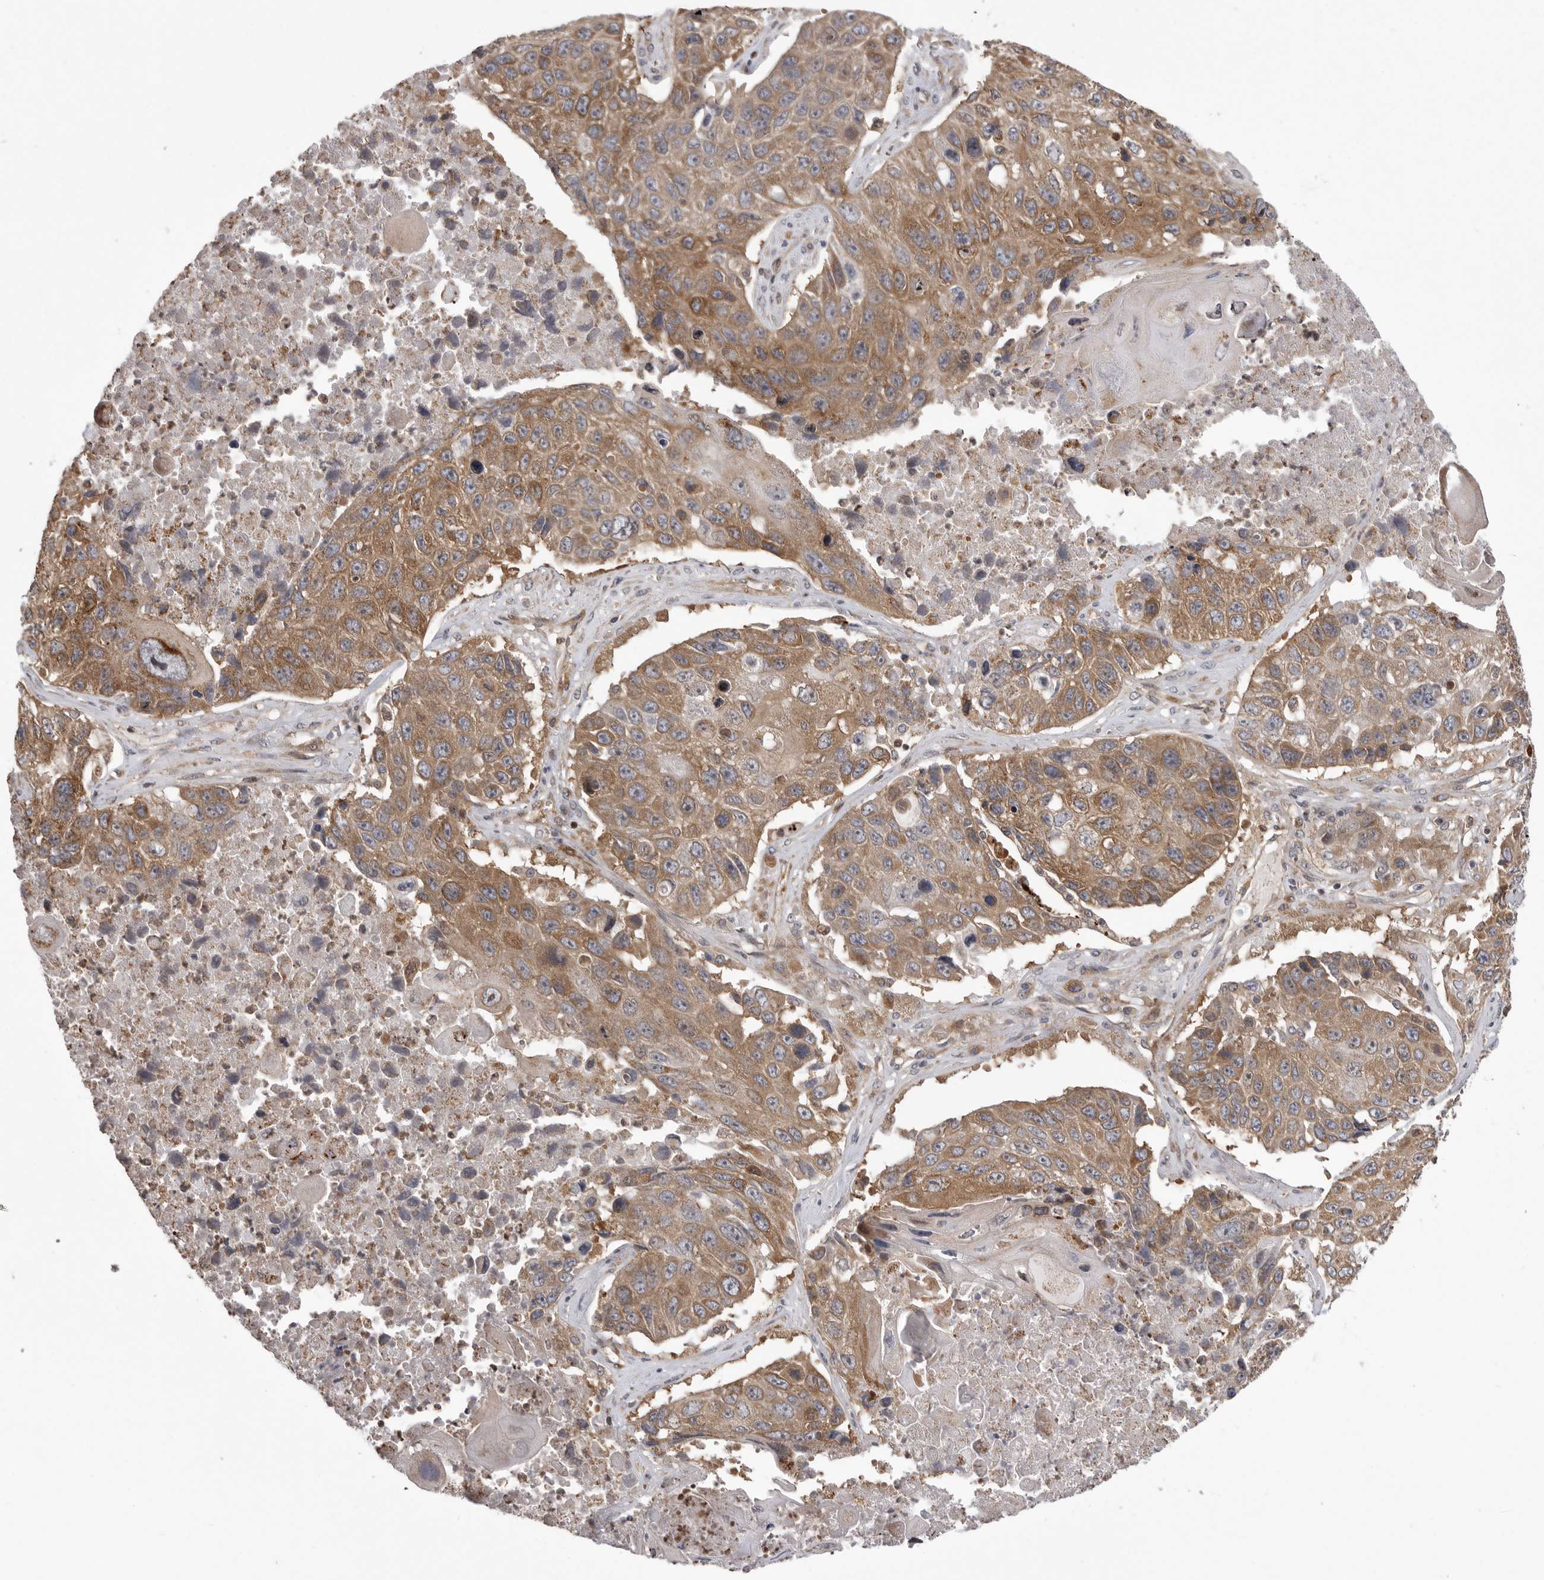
{"staining": {"intensity": "moderate", "quantity": ">75%", "location": "cytoplasmic/membranous"}, "tissue": "lung cancer", "cell_type": "Tumor cells", "image_type": "cancer", "snomed": [{"axis": "morphology", "description": "Squamous cell carcinoma, NOS"}, {"axis": "topography", "description": "Lung"}], "caption": "Human lung squamous cell carcinoma stained with a protein marker demonstrates moderate staining in tumor cells.", "gene": "OXR1", "patient": {"sex": "male", "age": 61}}